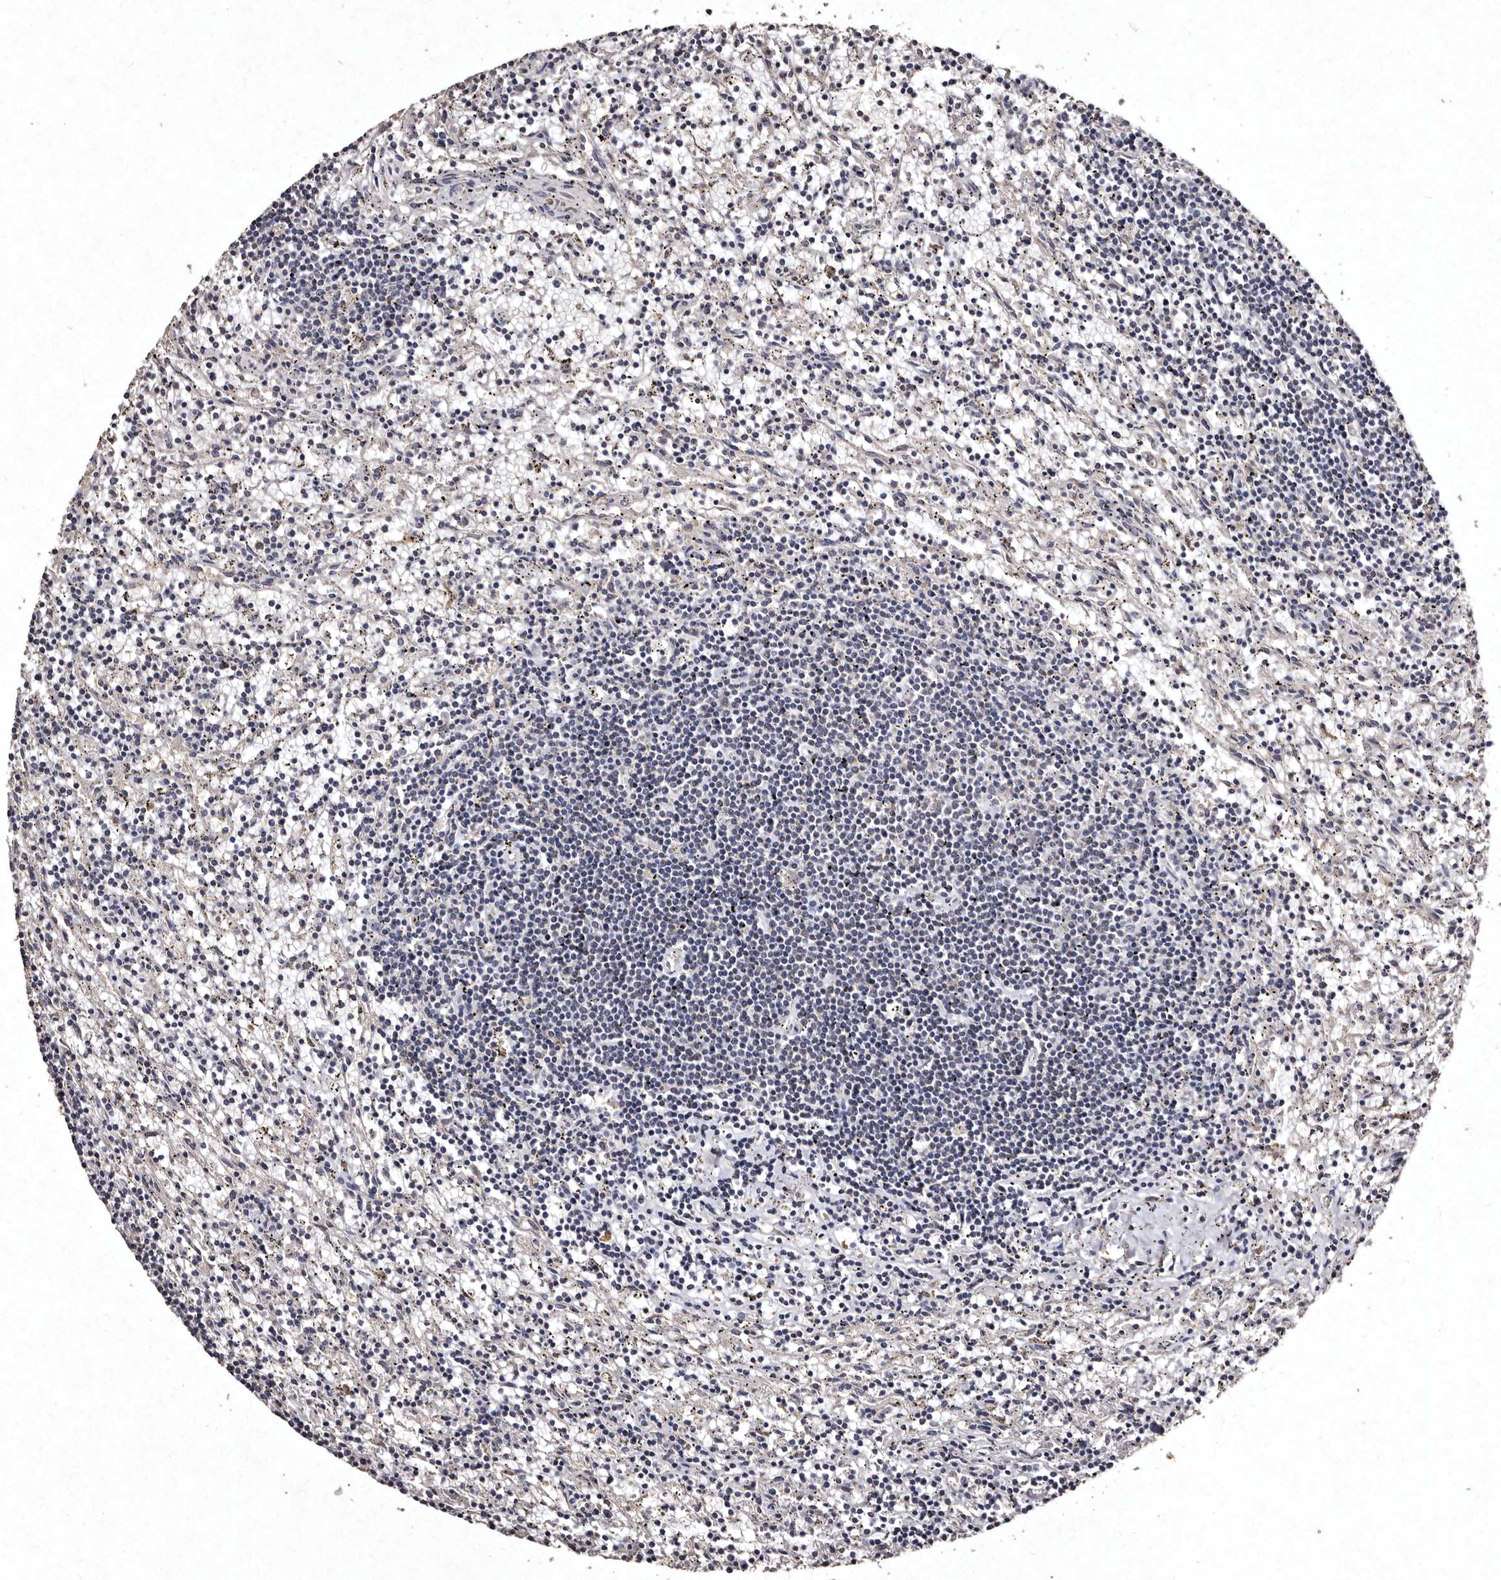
{"staining": {"intensity": "negative", "quantity": "none", "location": "none"}, "tissue": "lymphoma", "cell_type": "Tumor cells", "image_type": "cancer", "snomed": [{"axis": "morphology", "description": "Malignant lymphoma, non-Hodgkin's type, Low grade"}, {"axis": "topography", "description": "Spleen"}], "caption": "This is an immunohistochemistry histopathology image of lymphoma. There is no staining in tumor cells.", "gene": "TFB1M", "patient": {"sex": "male", "age": 76}}